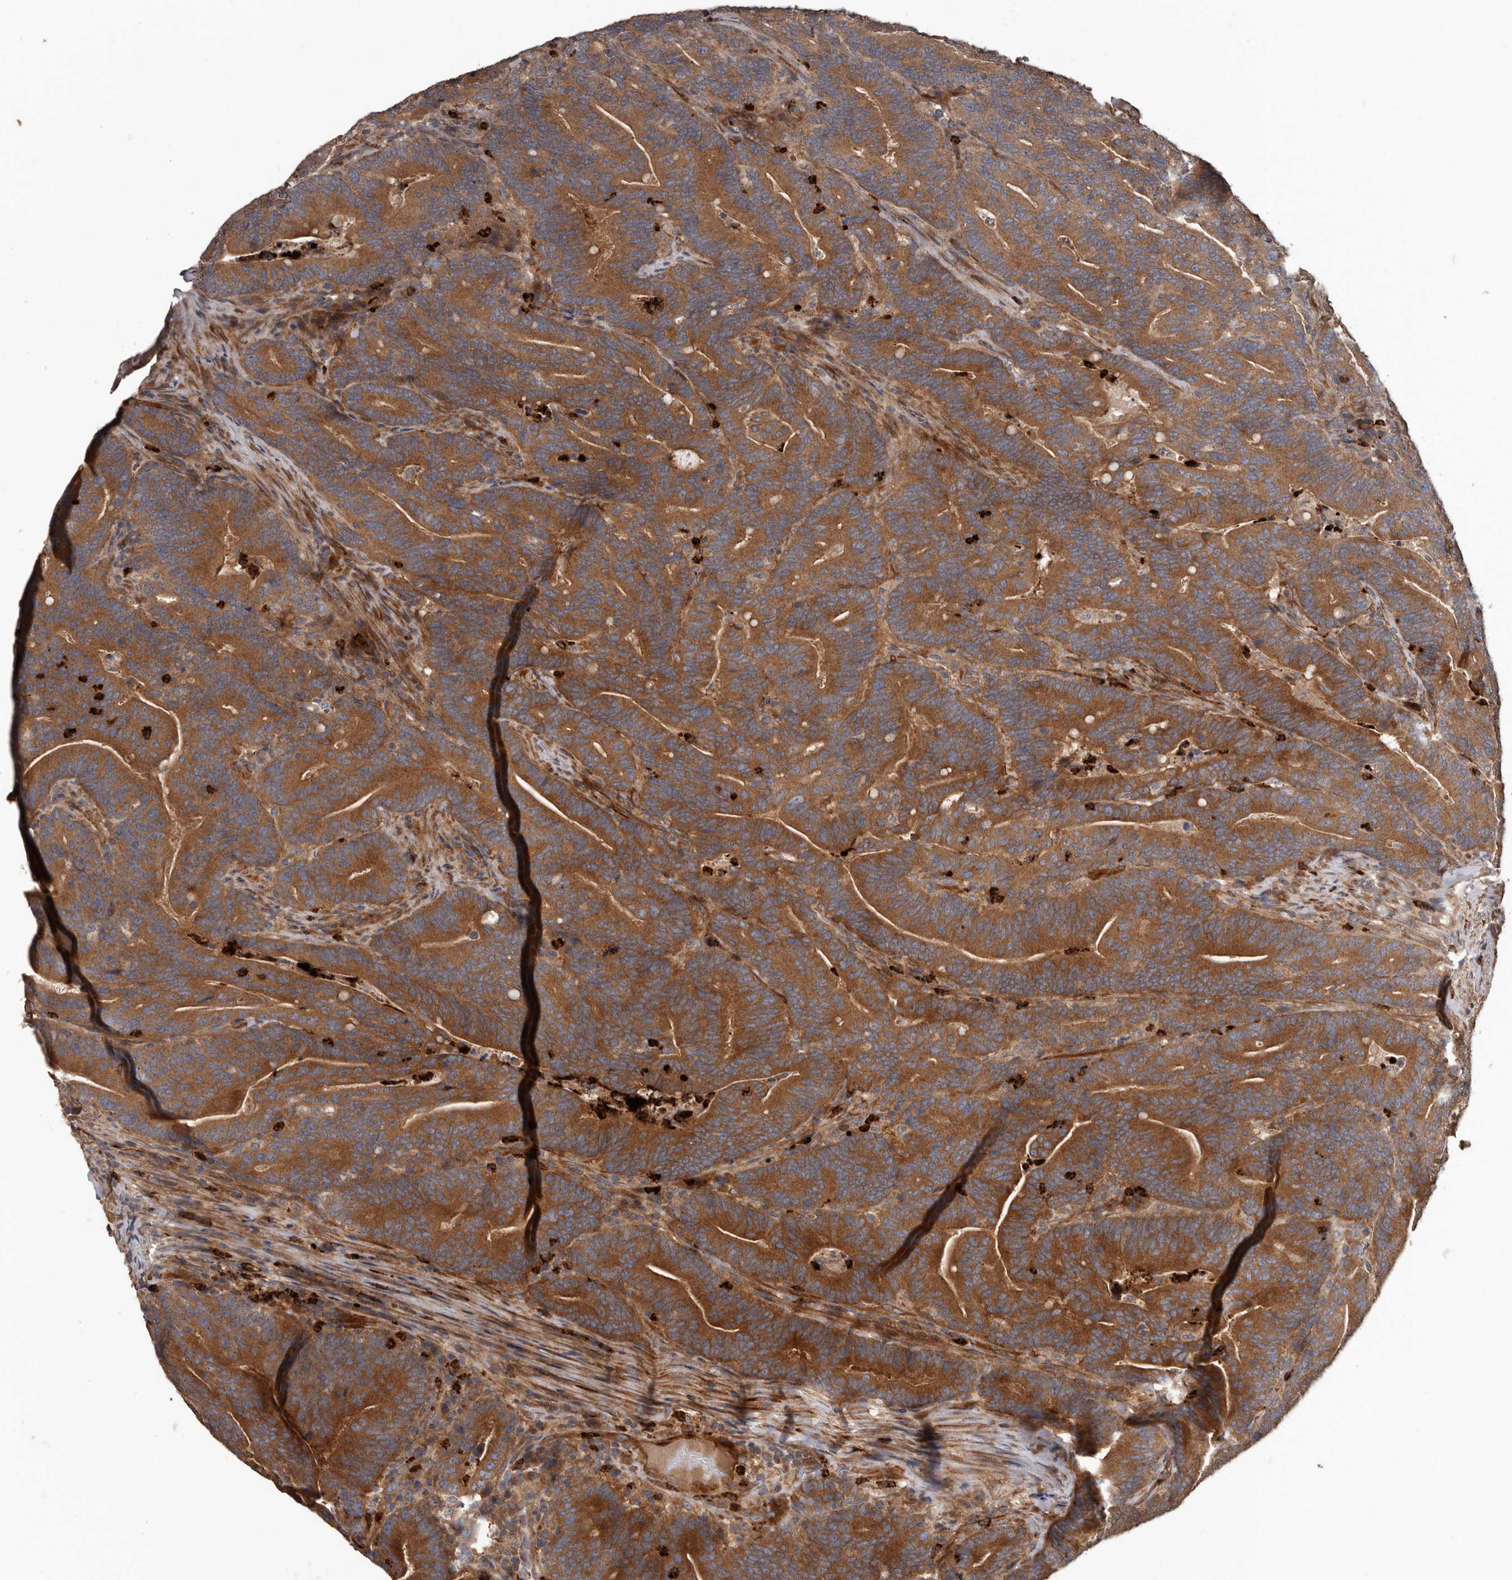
{"staining": {"intensity": "moderate", "quantity": ">75%", "location": "cytoplasmic/membranous"}, "tissue": "colorectal cancer", "cell_type": "Tumor cells", "image_type": "cancer", "snomed": [{"axis": "morphology", "description": "Adenocarcinoma, NOS"}, {"axis": "topography", "description": "Colon"}], "caption": "About >75% of tumor cells in human colorectal adenocarcinoma show moderate cytoplasmic/membranous protein expression as visualized by brown immunohistochemical staining.", "gene": "ARHGEF5", "patient": {"sex": "female", "age": 66}}